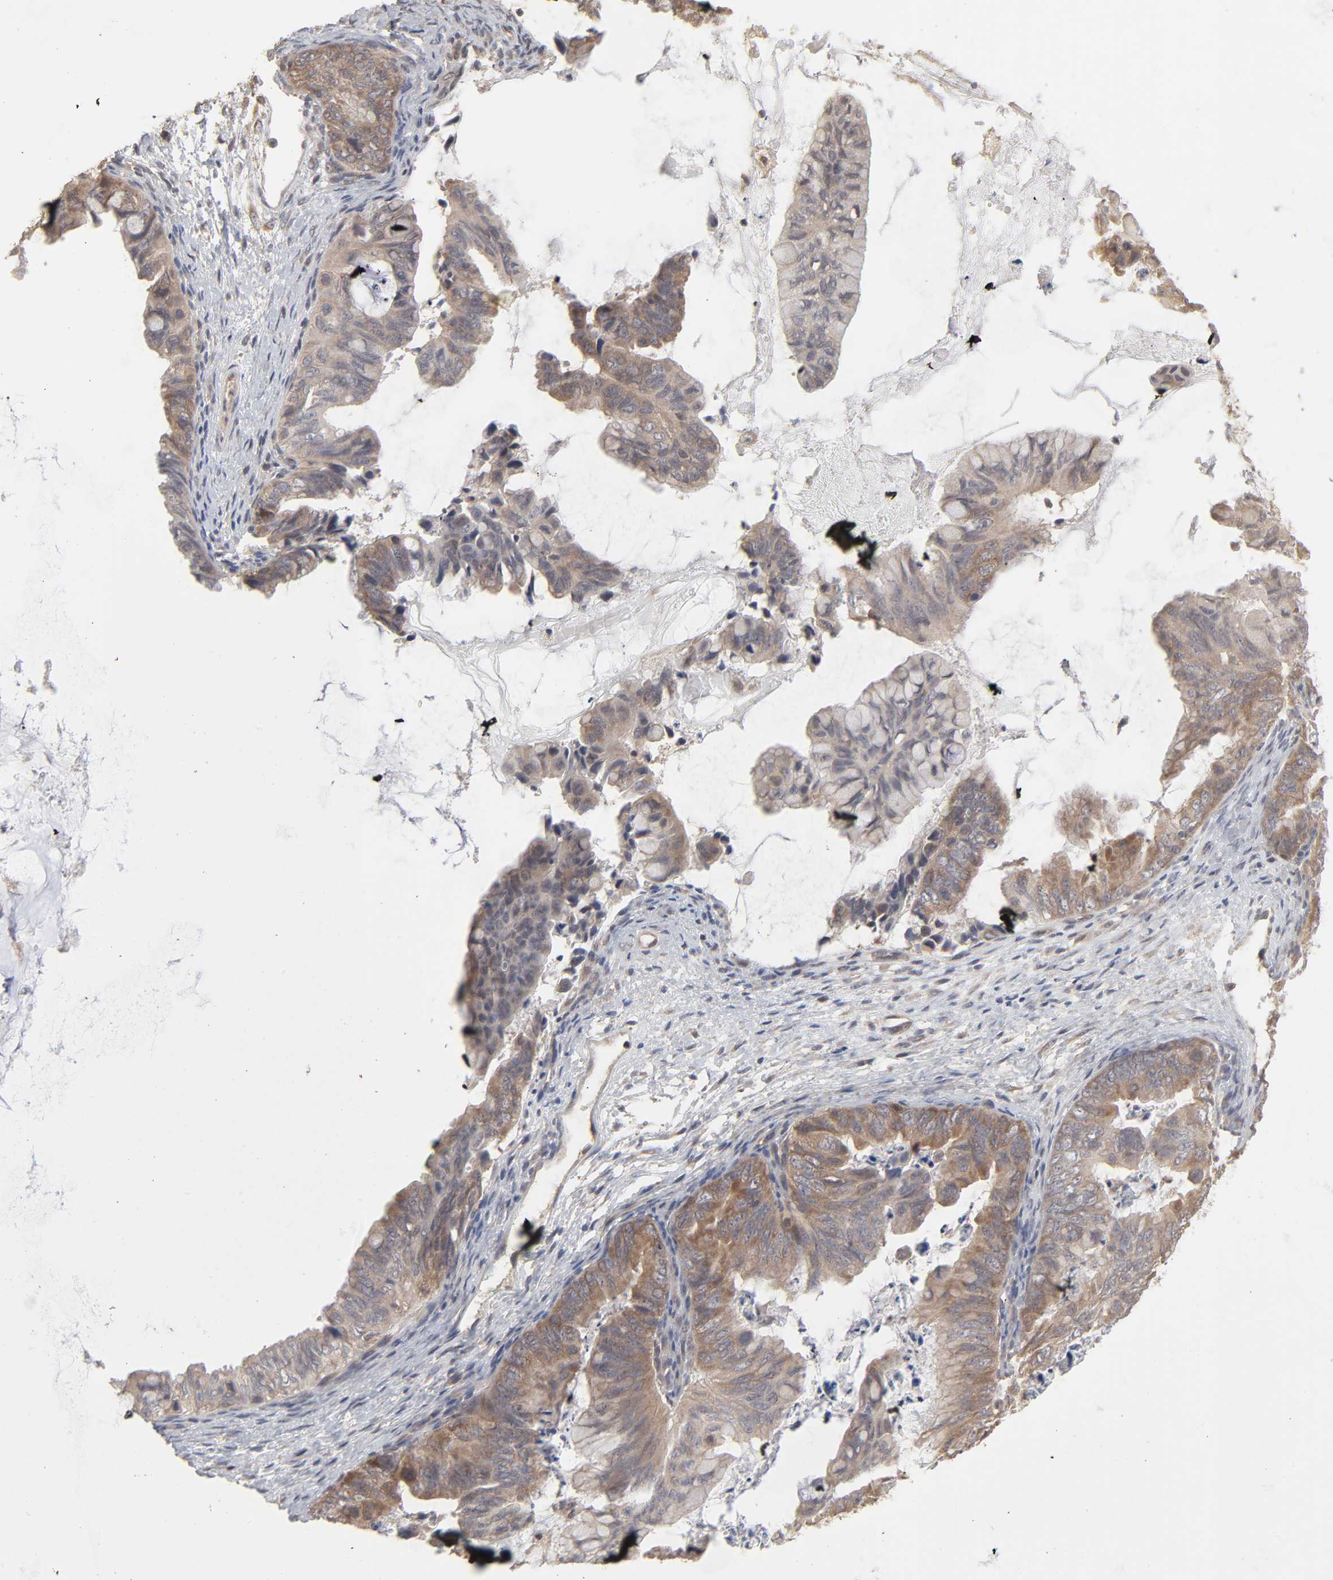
{"staining": {"intensity": "moderate", "quantity": ">75%", "location": "cytoplasmic/membranous"}, "tissue": "ovarian cancer", "cell_type": "Tumor cells", "image_type": "cancer", "snomed": [{"axis": "morphology", "description": "Cystadenocarcinoma, mucinous, NOS"}, {"axis": "topography", "description": "Ovary"}], "caption": "Protein analysis of mucinous cystadenocarcinoma (ovarian) tissue displays moderate cytoplasmic/membranous expression in approximately >75% of tumor cells.", "gene": "SCFD1", "patient": {"sex": "female", "age": 36}}